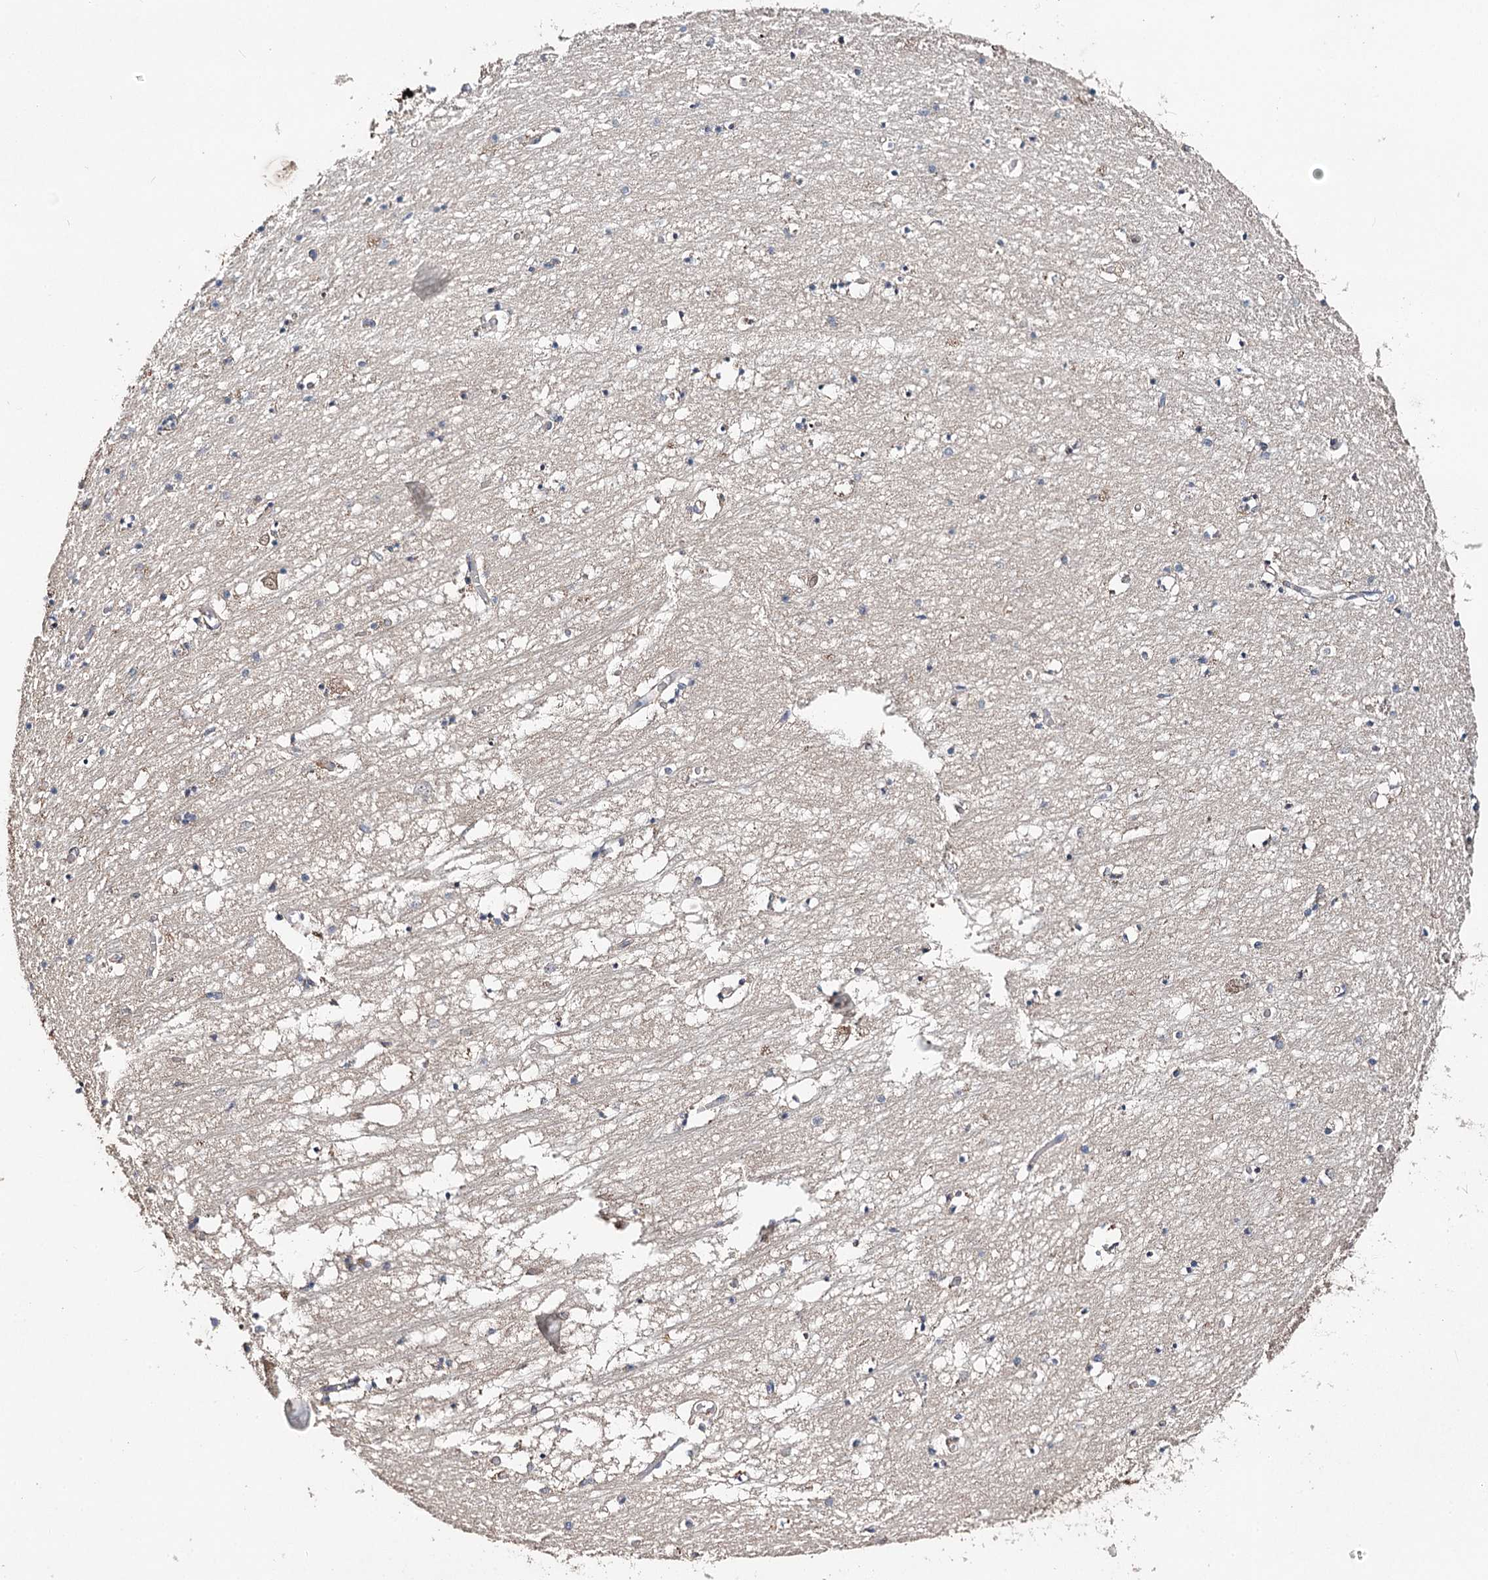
{"staining": {"intensity": "negative", "quantity": "none", "location": "none"}, "tissue": "hippocampus", "cell_type": "Glial cells", "image_type": "normal", "snomed": [{"axis": "morphology", "description": "Normal tissue, NOS"}, {"axis": "topography", "description": "Hippocampus"}], "caption": "Immunohistochemistry histopathology image of unremarkable hippocampus: human hippocampus stained with DAB demonstrates no significant protein expression in glial cells.", "gene": "NOPCHAP1", "patient": {"sex": "male", "age": 70}}